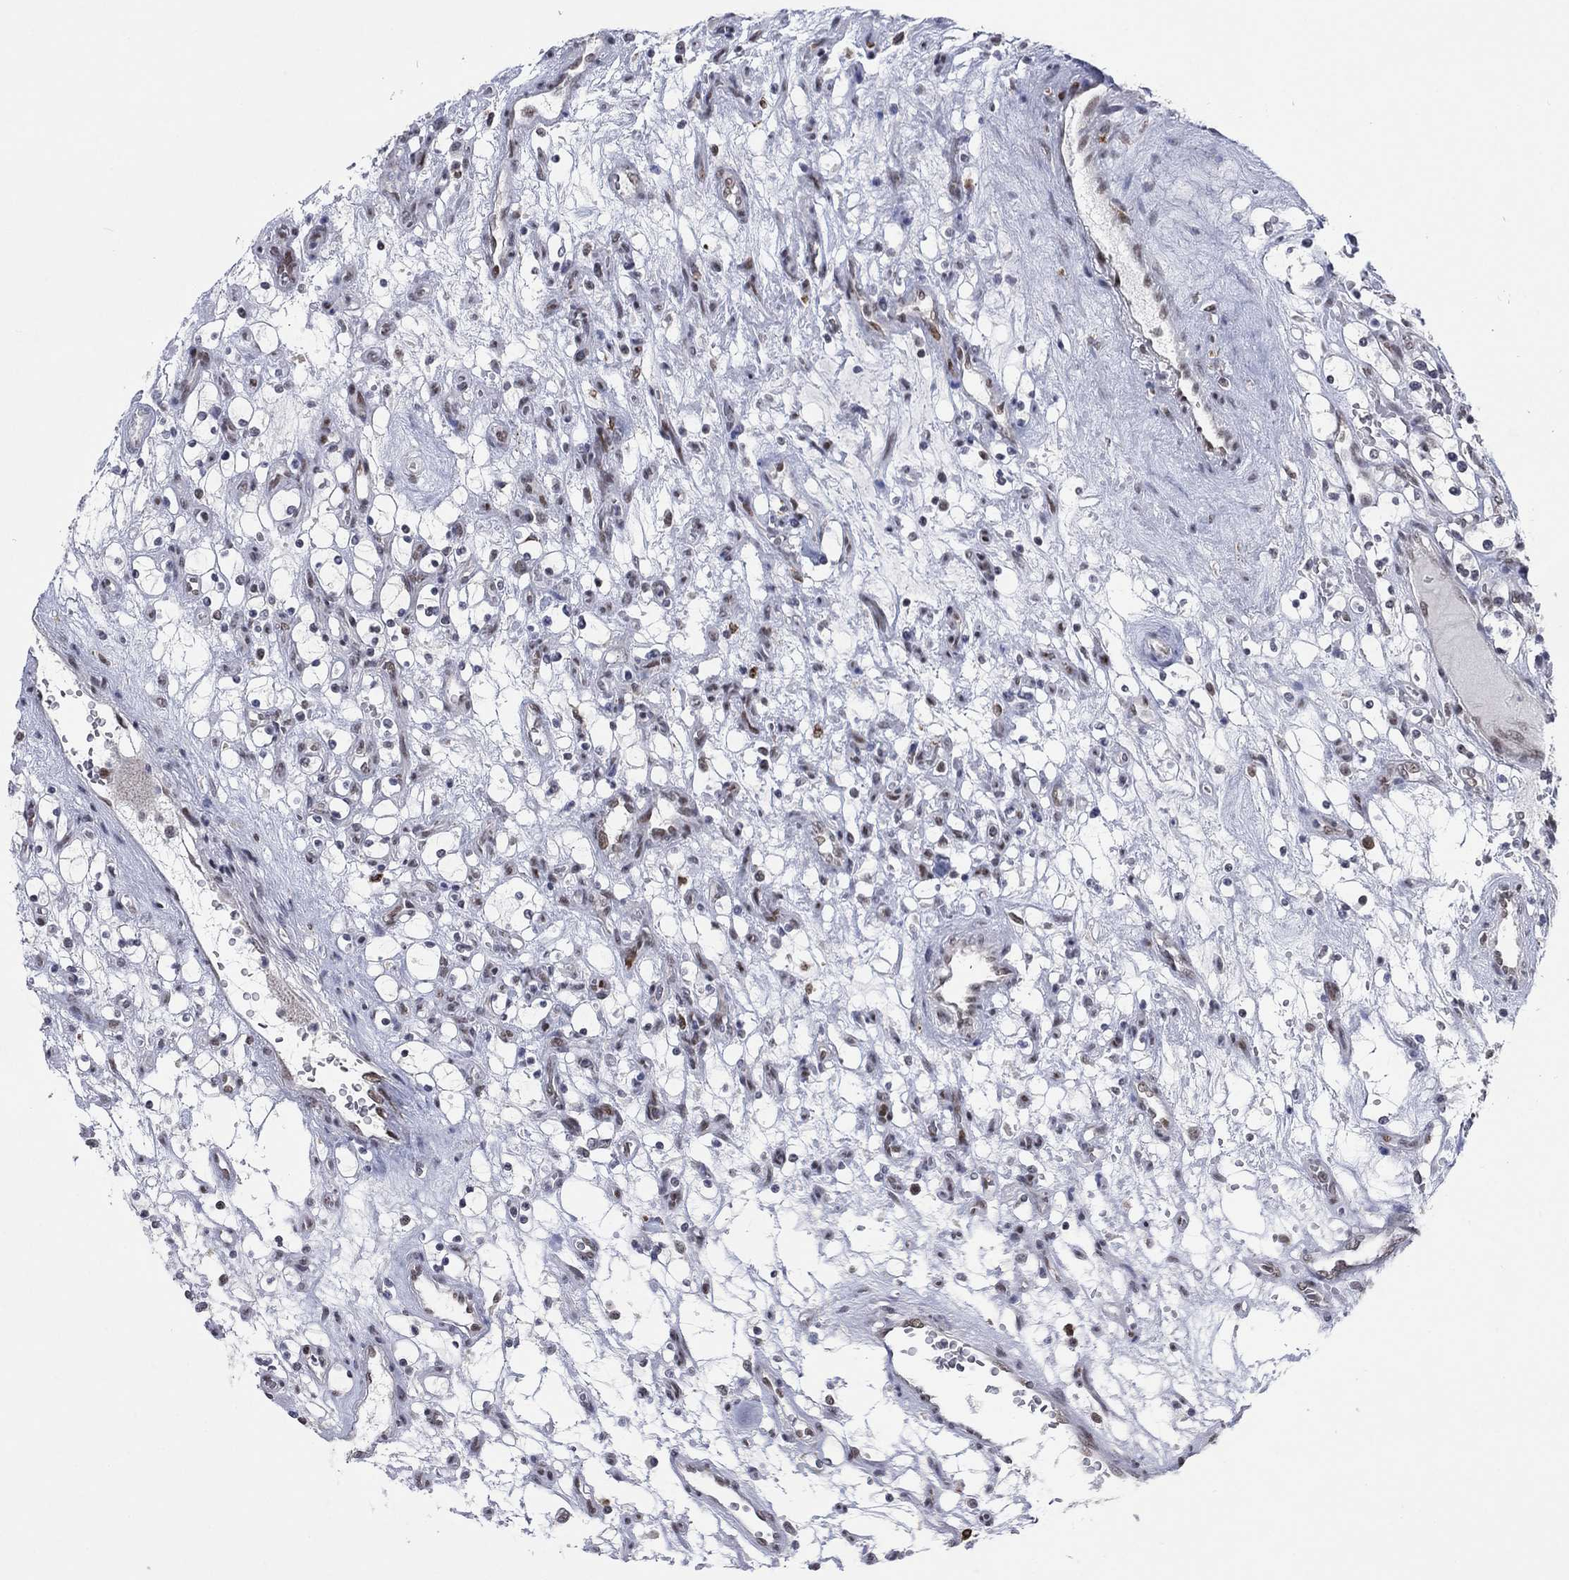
{"staining": {"intensity": "negative", "quantity": "none", "location": "none"}, "tissue": "renal cancer", "cell_type": "Tumor cells", "image_type": "cancer", "snomed": [{"axis": "morphology", "description": "Adenocarcinoma, NOS"}, {"axis": "topography", "description": "Kidney"}], "caption": "The photomicrograph exhibits no significant staining in tumor cells of adenocarcinoma (renal).", "gene": "HCFC1", "patient": {"sex": "female", "age": 69}}